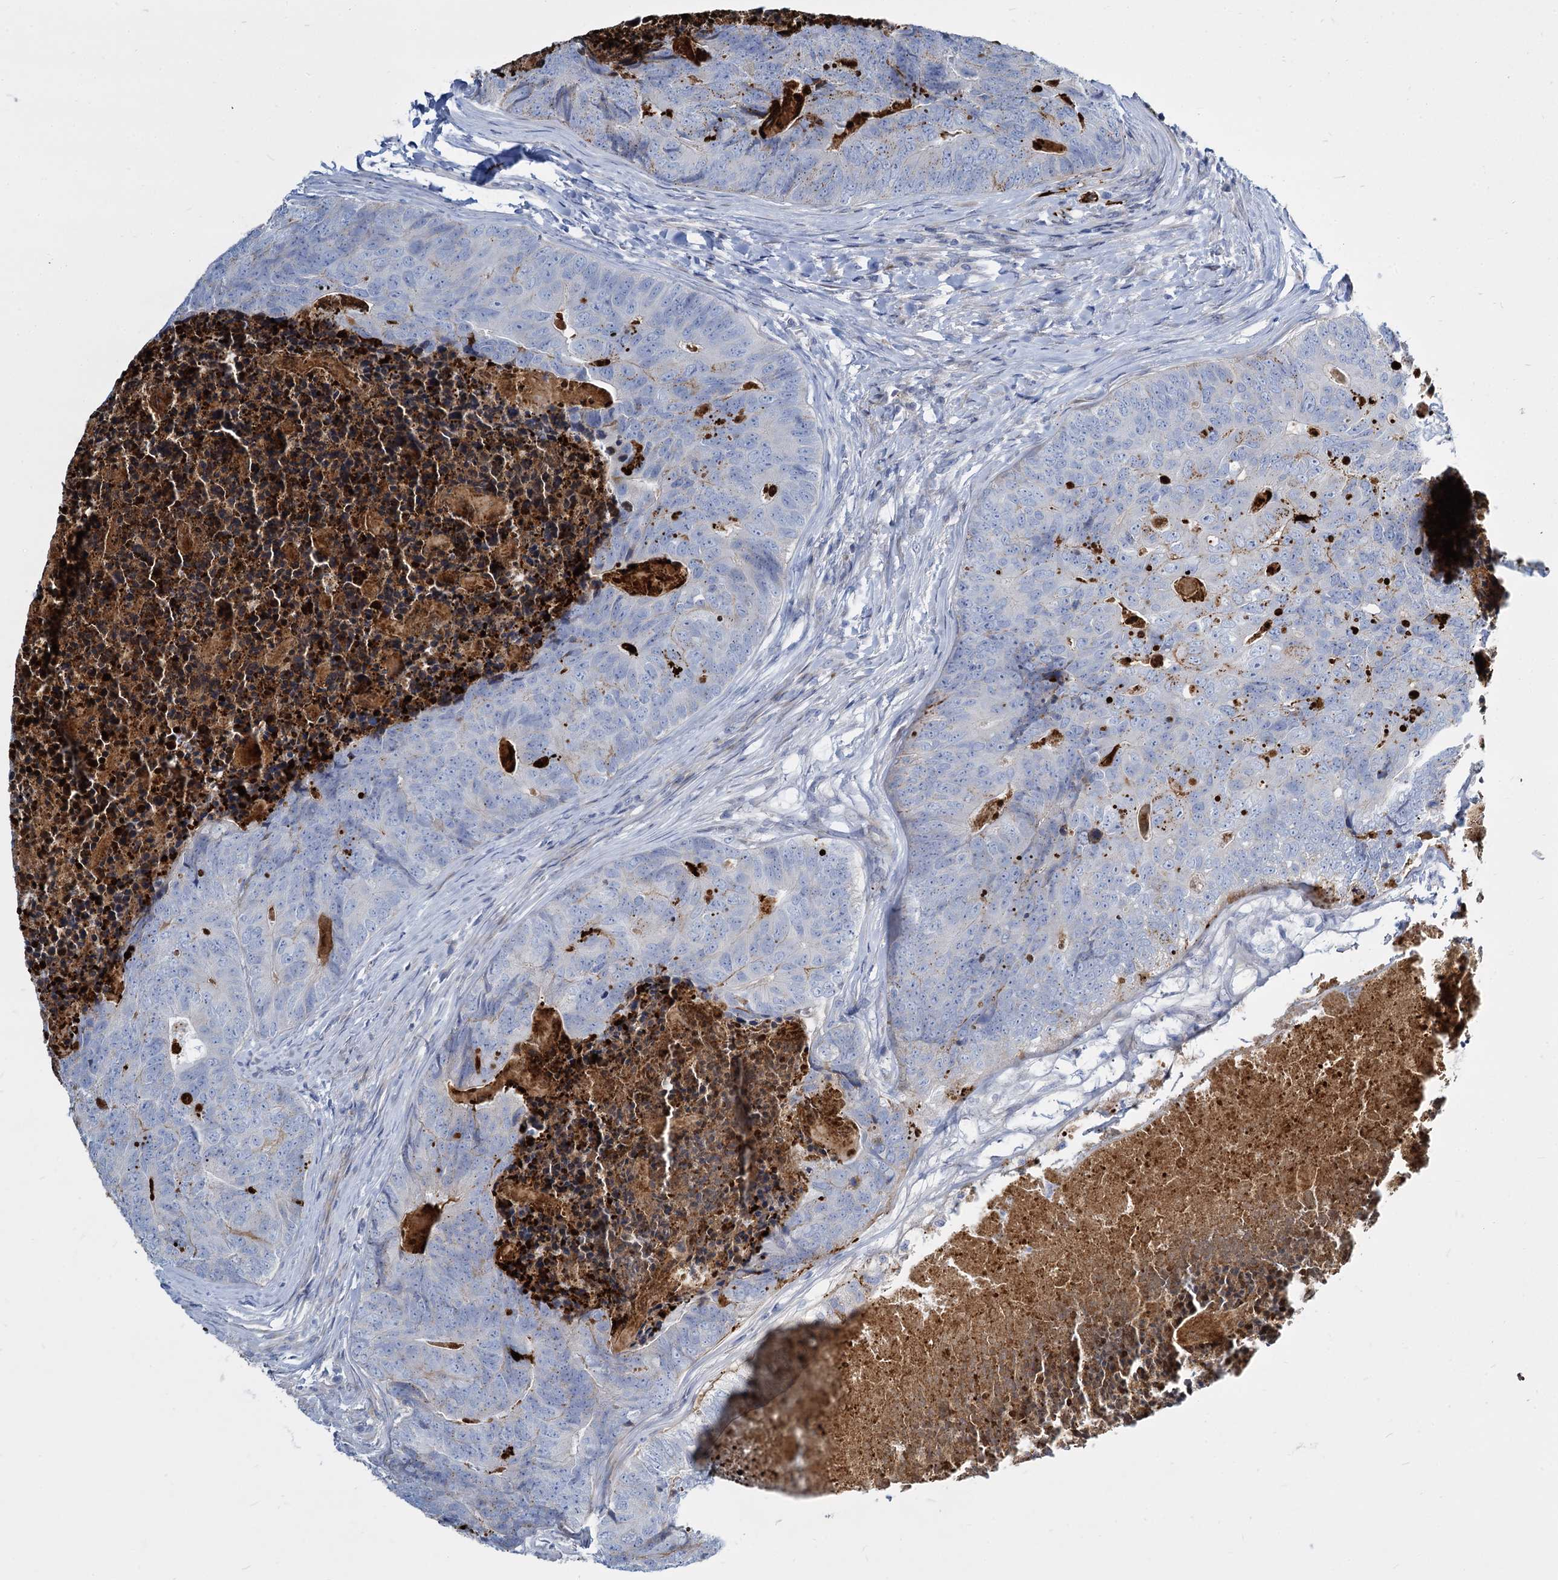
{"staining": {"intensity": "negative", "quantity": "none", "location": "none"}, "tissue": "colorectal cancer", "cell_type": "Tumor cells", "image_type": "cancer", "snomed": [{"axis": "morphology", "description": "Adenocarcinoma, NOS"}, {"axis": "topography", "description": "Colon"}], "caption": "Immunohistochemistry image of neoplastic tissue: human colorectal cancer stained with DAB demonstrates no significant protein staining in tumor cells.", "gene": "TRIM77", "patient": {"sex": "female", "age": 67}}